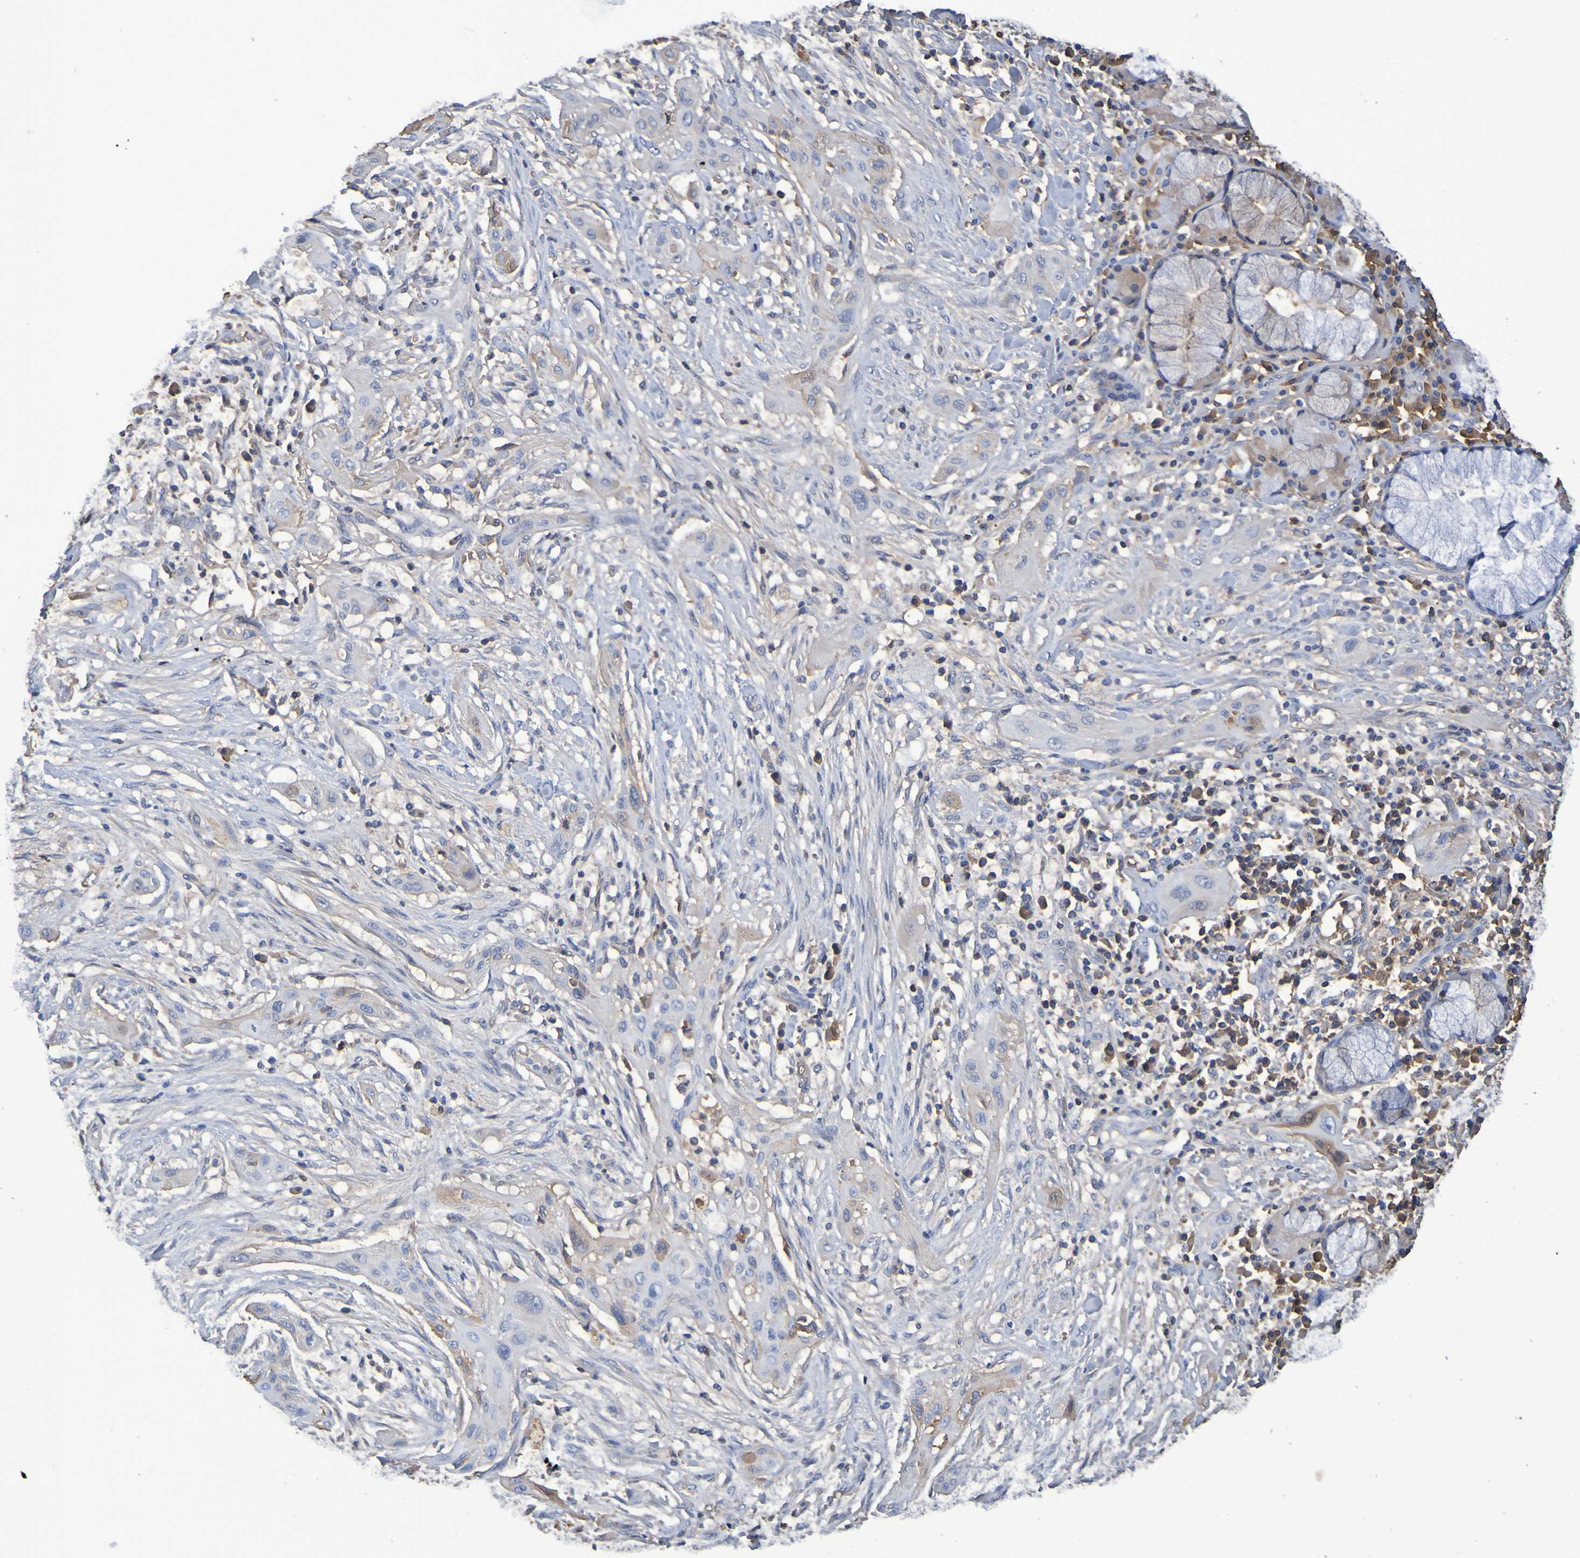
{"staining": {"intensity": "weak", "quantity": "<25%", "location": "cytoplasmic/membranous"}, "tissue": "lung cancer", "cell_type": "Tumor cells", "image_type": "cancer", "snomed": [{"axis": "morphology", "description": "Squamous cell carcinoma, NOS"}, {"axis": "topography", "description": "Lung"}], "caption": "Image shows no significant protein staining in tumor cells of lung cancer.", "gene": "GAB3", "patient": {"sex": "female", "age": 47}}